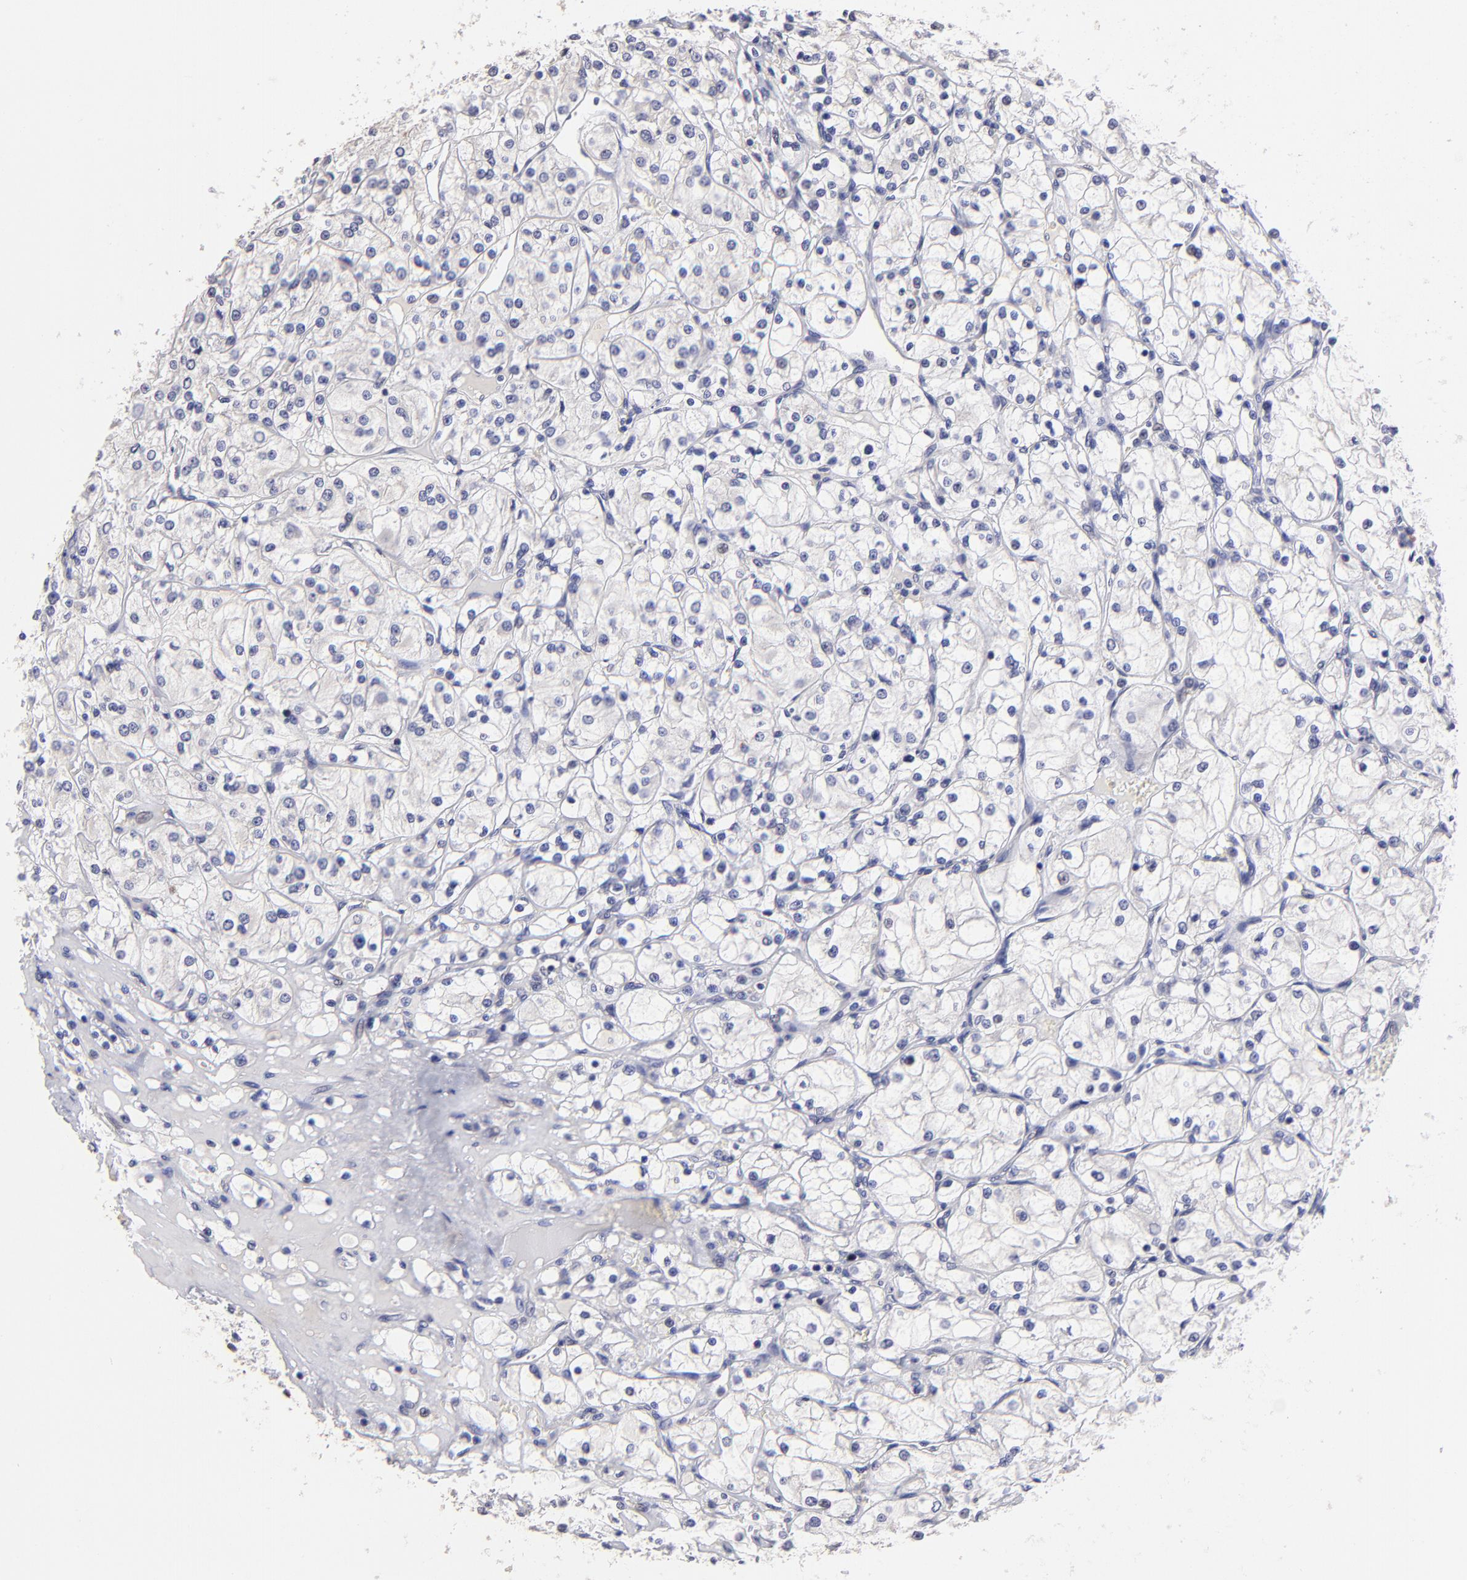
{"staining": {"intensity": "negative", "quantity": "none", "location": "none"}, "tissue": "renal cancer", "cell_type": "Tumor cells", "image_type": "cancer", "snomed": [{"axis": "morphology", "description": "Adenocarcinoma, NOS"}, {"axis": "topography", "description": "Kidney"}], "caption": "This photomicrograph is of renal cancer (adenocarcinoma) stained with immunohistochemistry to label a protein in brown with the nuclei are counter-stained blue. There is no positivity in tumor cells. (DAB immunohistochemistry (IHC) with hematoxylin counter stain).", "gene": "DNMT1", "patient": {"sex": "male", "age": 61}}